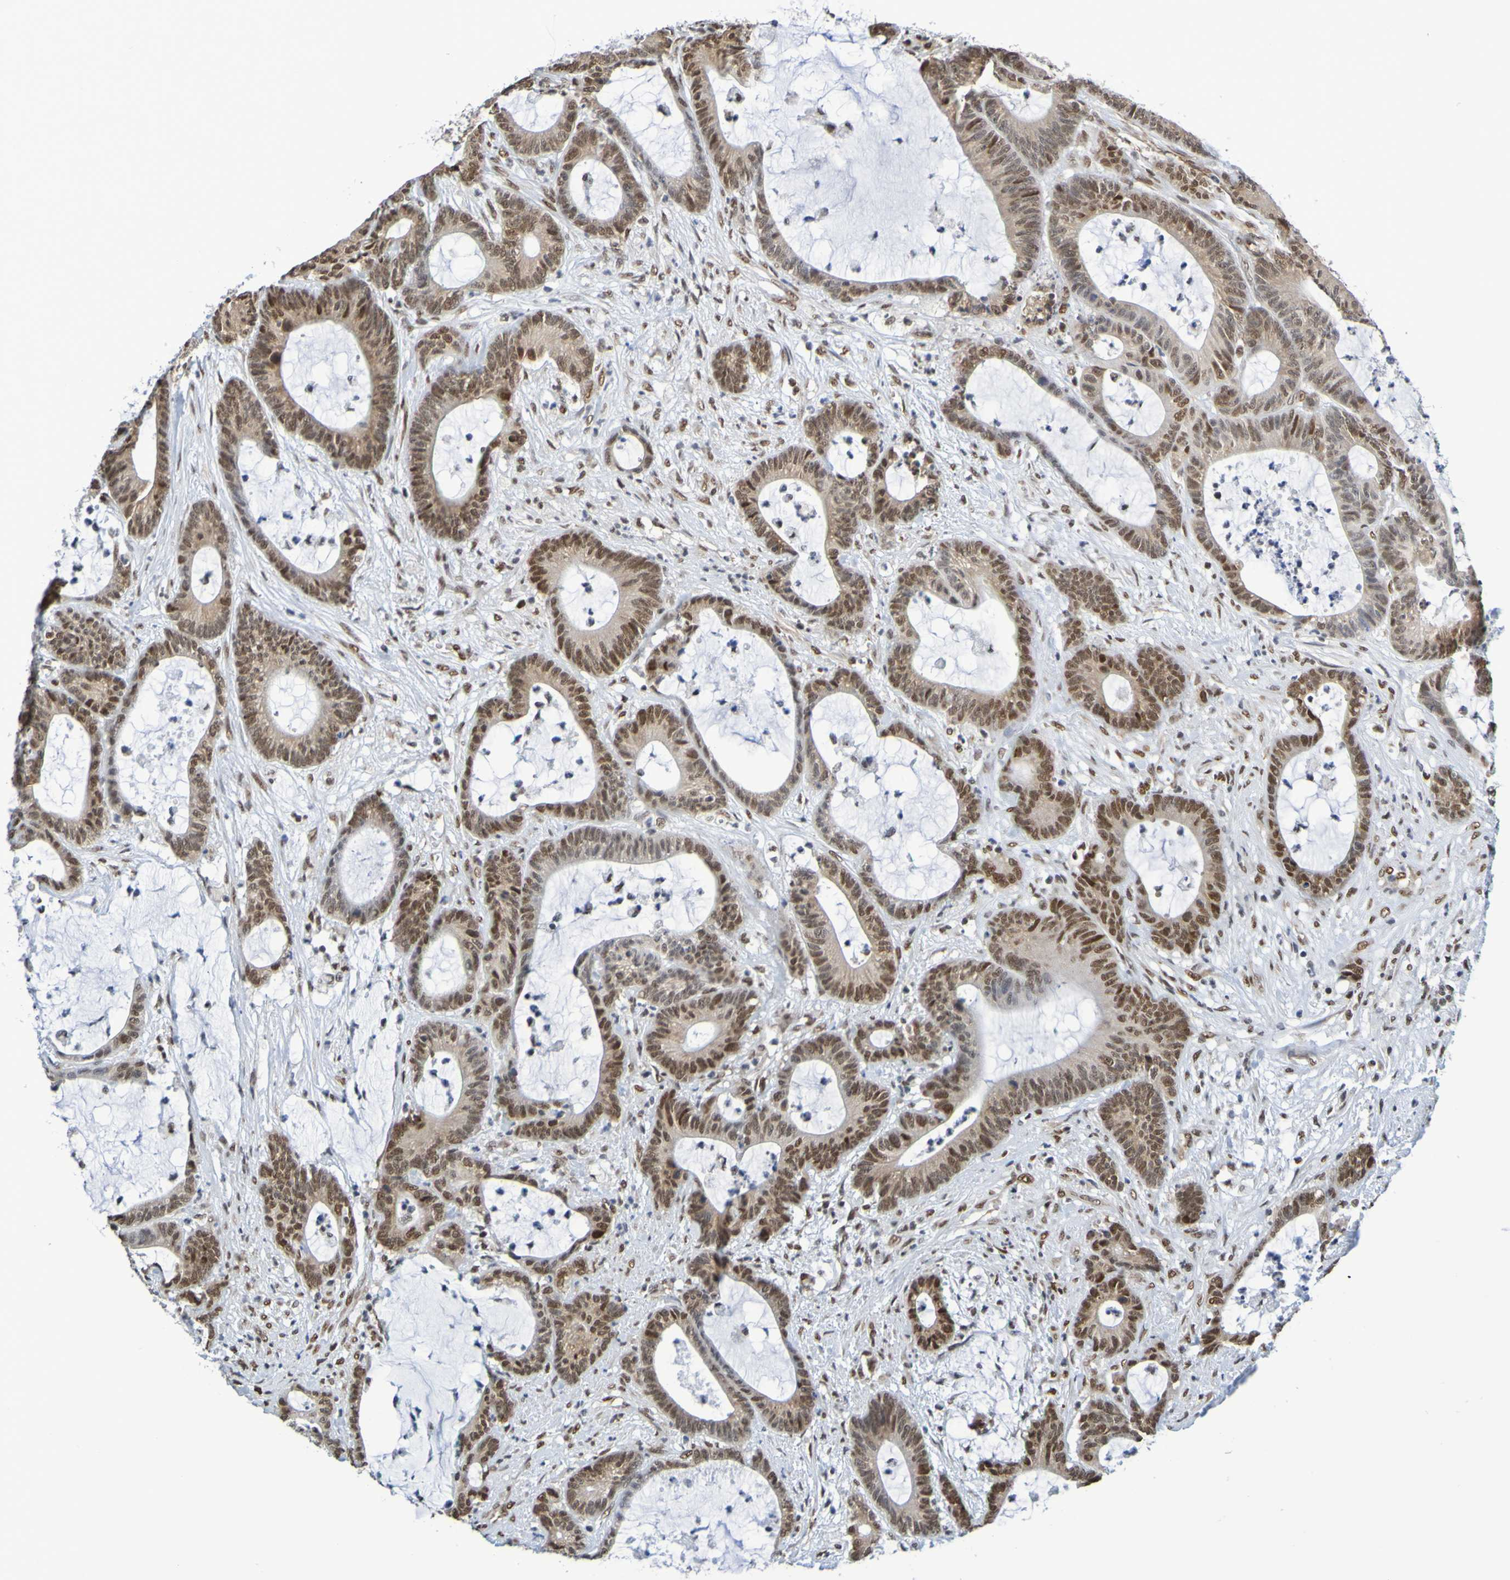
{"staining": {"intensity": "moderate", "quantity": ">75%", "location": "nuclear"}, "tissue": "colorectal cancer", "cell_type": "Tumor cells", "image_type": "cancer", "snomed": [{"axis": "morphology", "description": "Adenocarcinoma, NOS"}, {"axis": "topography", "description": "Colon"}], "caption": "Protein analysis of colorectal adenocarcinoma tissue exhibits moderate nuclear positivity in approximately >75% of tumor cells.", "gene": "HDAC2", "patient": {"sex": "female", "age": 84}}